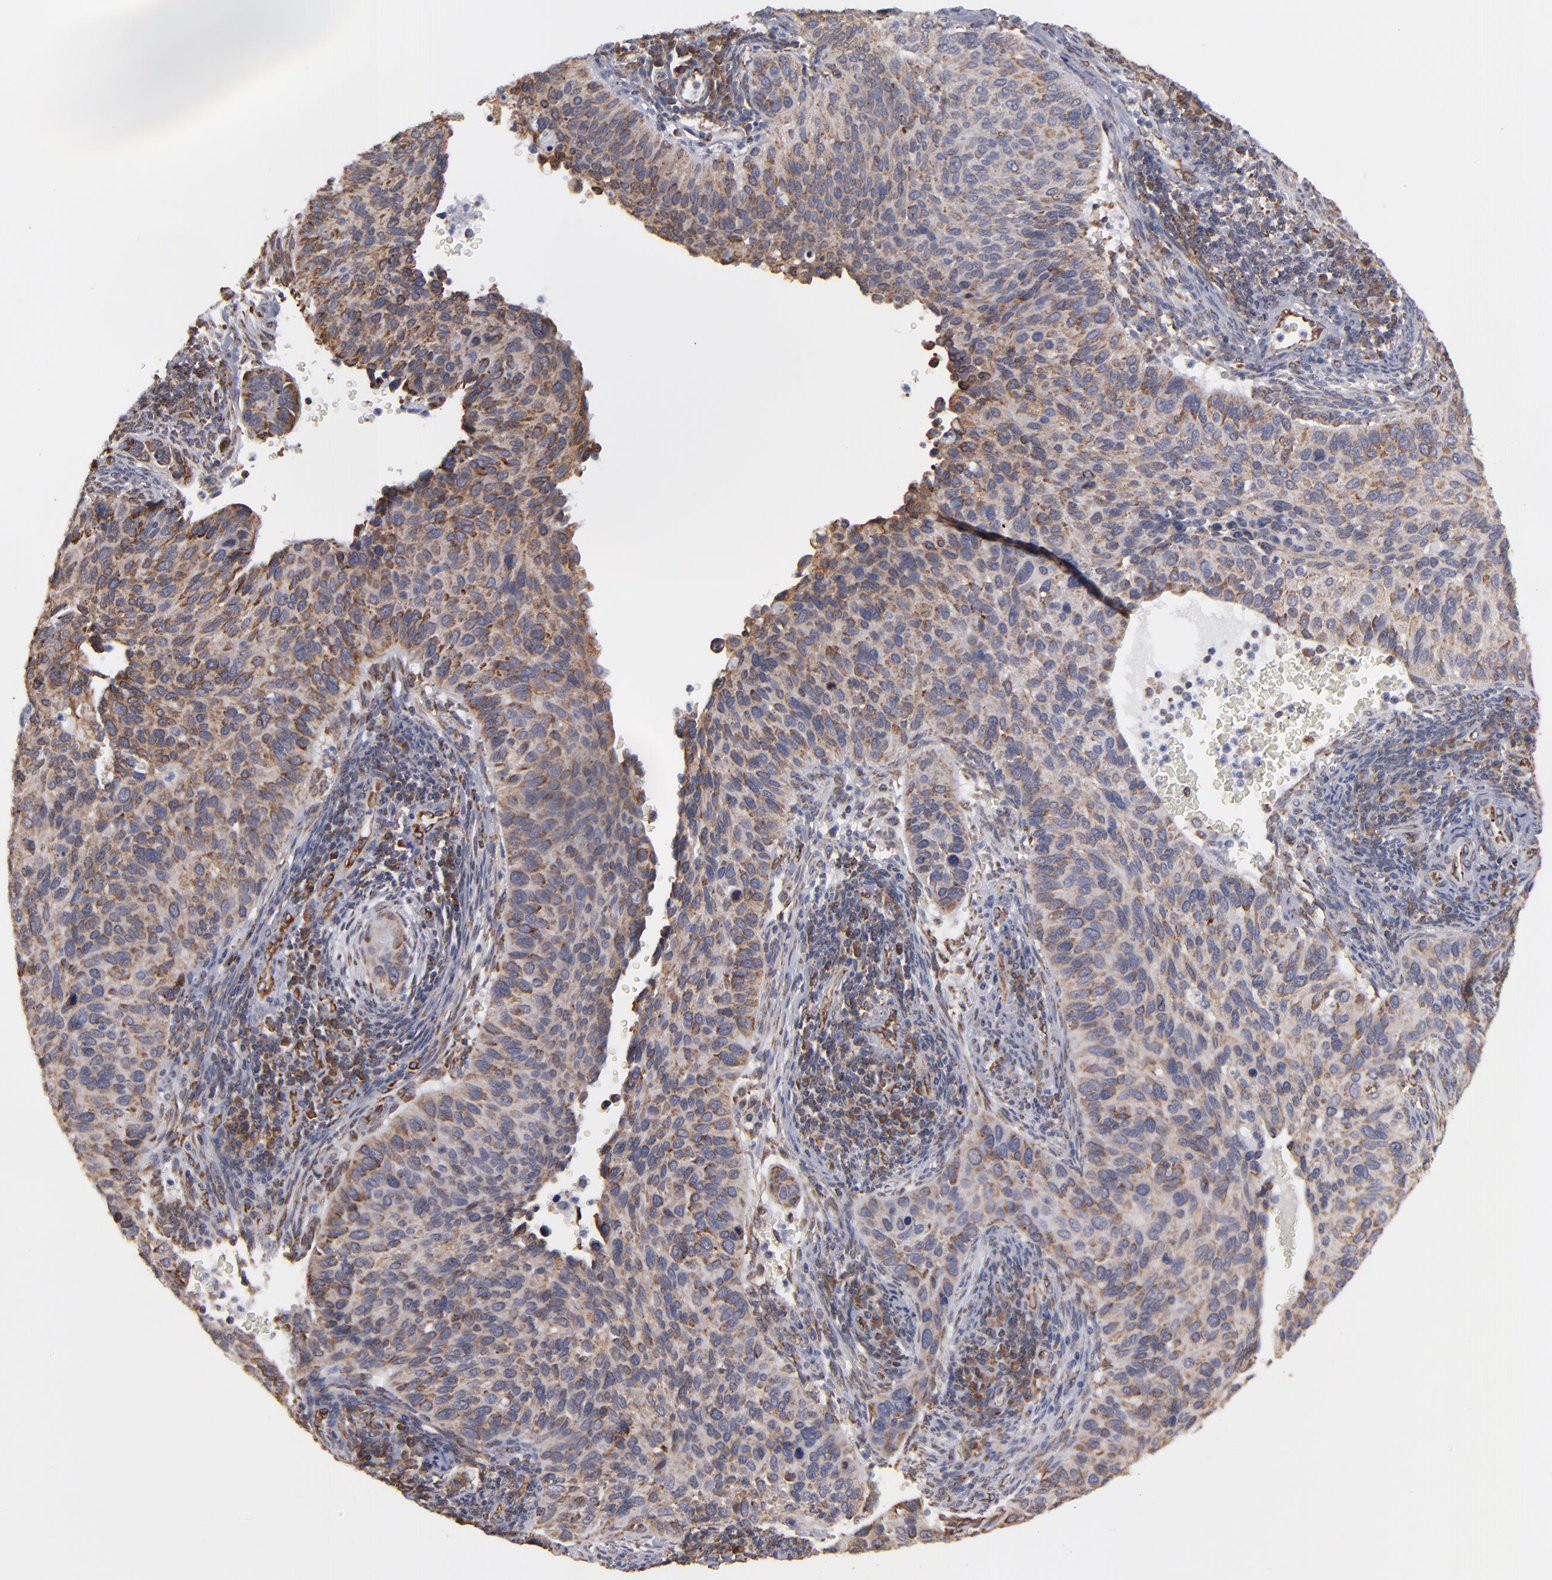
{"staining": {"intensity": "weak", "quantity": ">75%", "location": "cytoplasmic/membranous"}, "tissue": "cervical cancer", "cell_type": "Tumor cells", "image_type": "cancer", "snomed": [{"axis": "morphology", "description": "Adenocarcinoma, NOS"}, {"axis": "topography", "description": "Cervix"}], "caption": "Protein staining demonstrates weak cytoplasmic/membranous positivity in about >75% of tumor cells in cervical cancer.", "gene": "KTN1", "patient": {"sex": "female", "age": 29}}